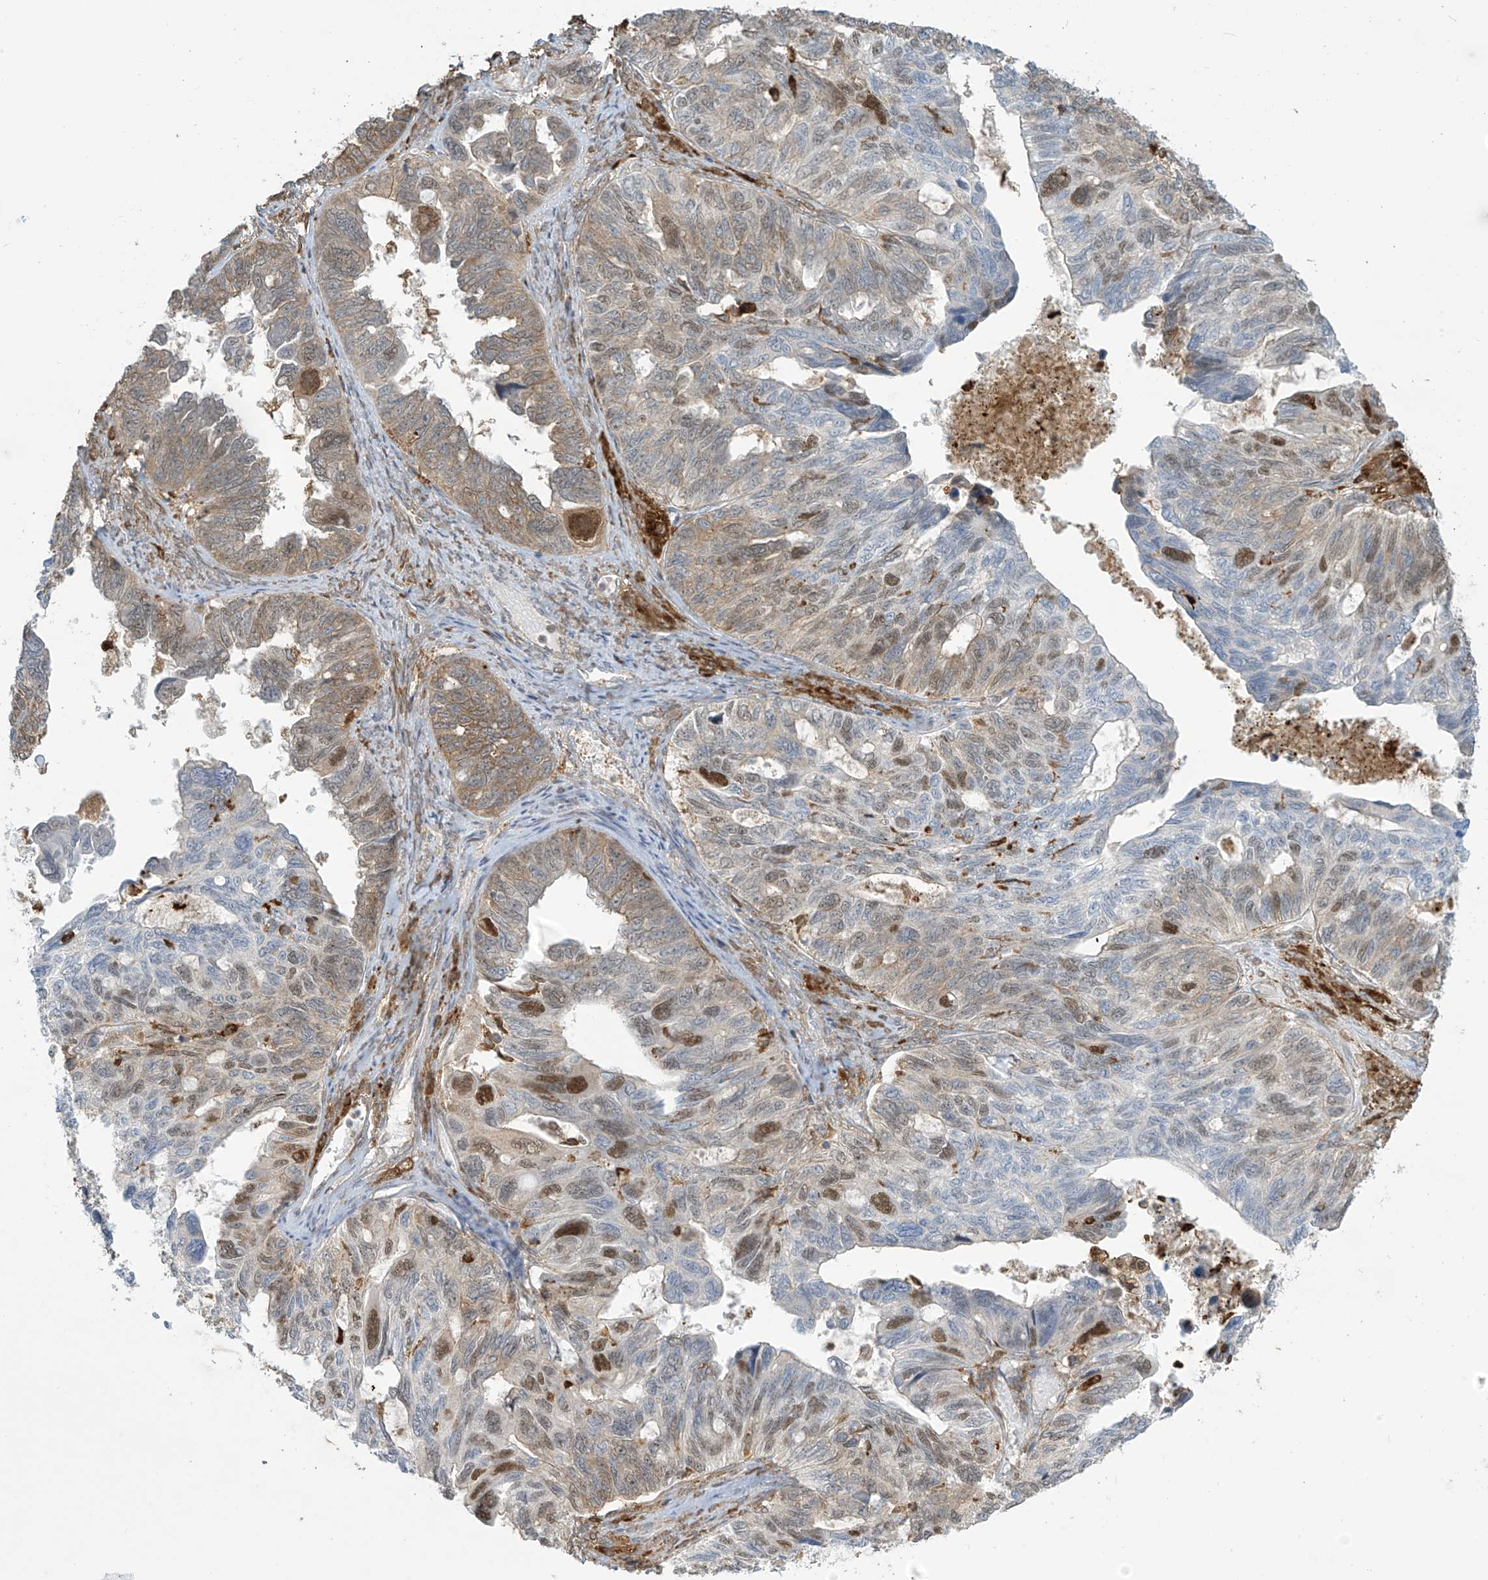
{"staining": {"intensity": "moderate", "quantity": "<25%", "location": "nuclear"}, "tissue": "ovarian cancer", "cell_type": "Tumor cells", "image_type": "cancer", "snomed": [{"axis": "morphology", "description": "Cystadenocarcinoma, serous, NOS"}, {"axis": "topography", "description": "Ovary"}], "caption": "IHC of human ovarian cancer shows low levels of moderate nuclear staining in approximately <25% of tumor cells.", "gene": "TAGAP", "patient": {"sex": "female", "age": 79}}